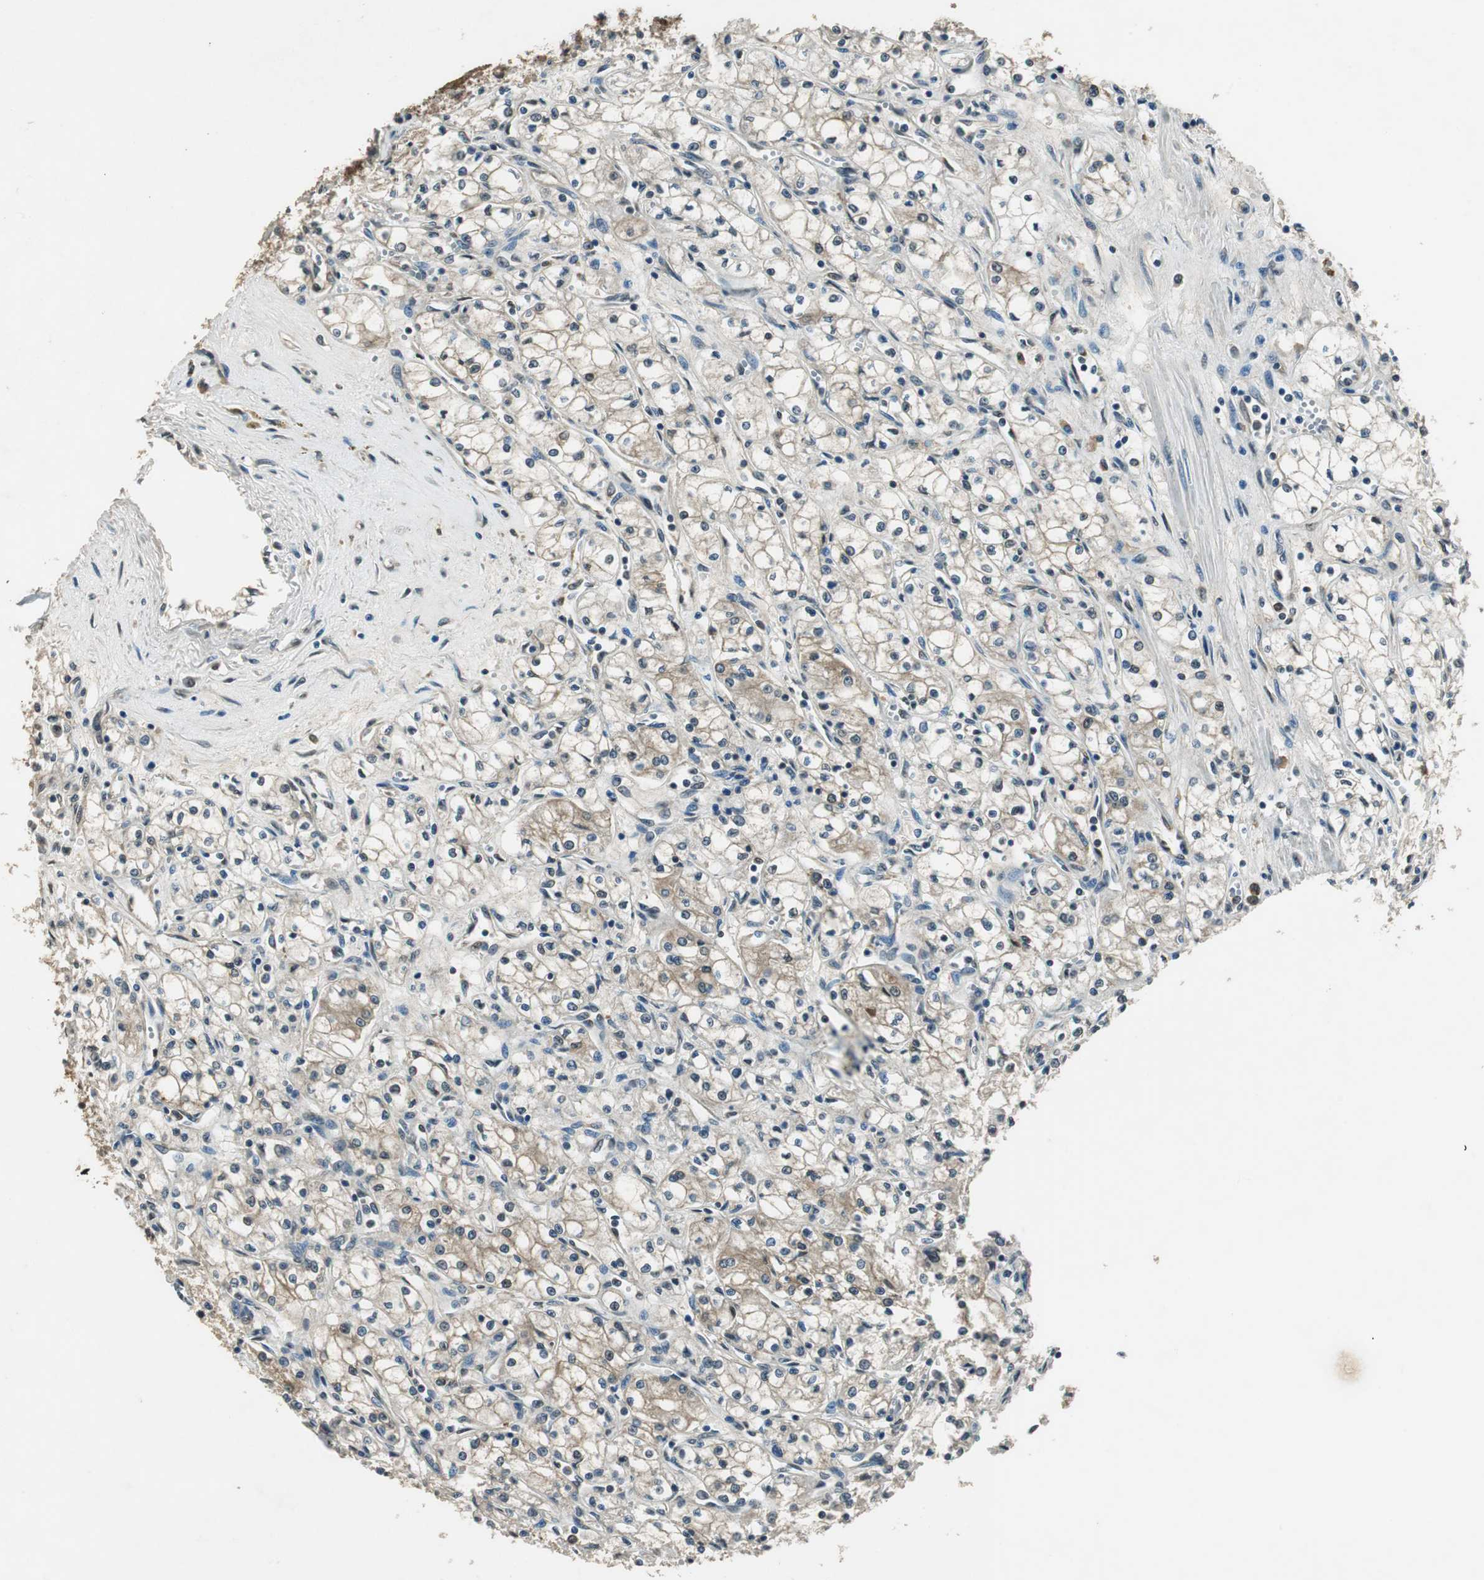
{"staining": {"intensity": "weak", "quantity": "<25%", "location": "cytoplasmic/membranous"}, "tissue": "renal cancer", "cell_type": "Tumor cells", "image_type": "cancer", "snomed": [{"axis": "morphology", "description": "Normal tissue, NOS"}, {"axis": "morphology", "description": "Adenocarcinoma, NOS"}, {"axis": "topography", "description": "Kidney"}], "caption": "A photomicrograph of adenocarcinoma (renal) stained for a protein displays no brown staining in tumor cells.", "gene": "PSMB4", "patient": {"sex": "male", "age": 59}}